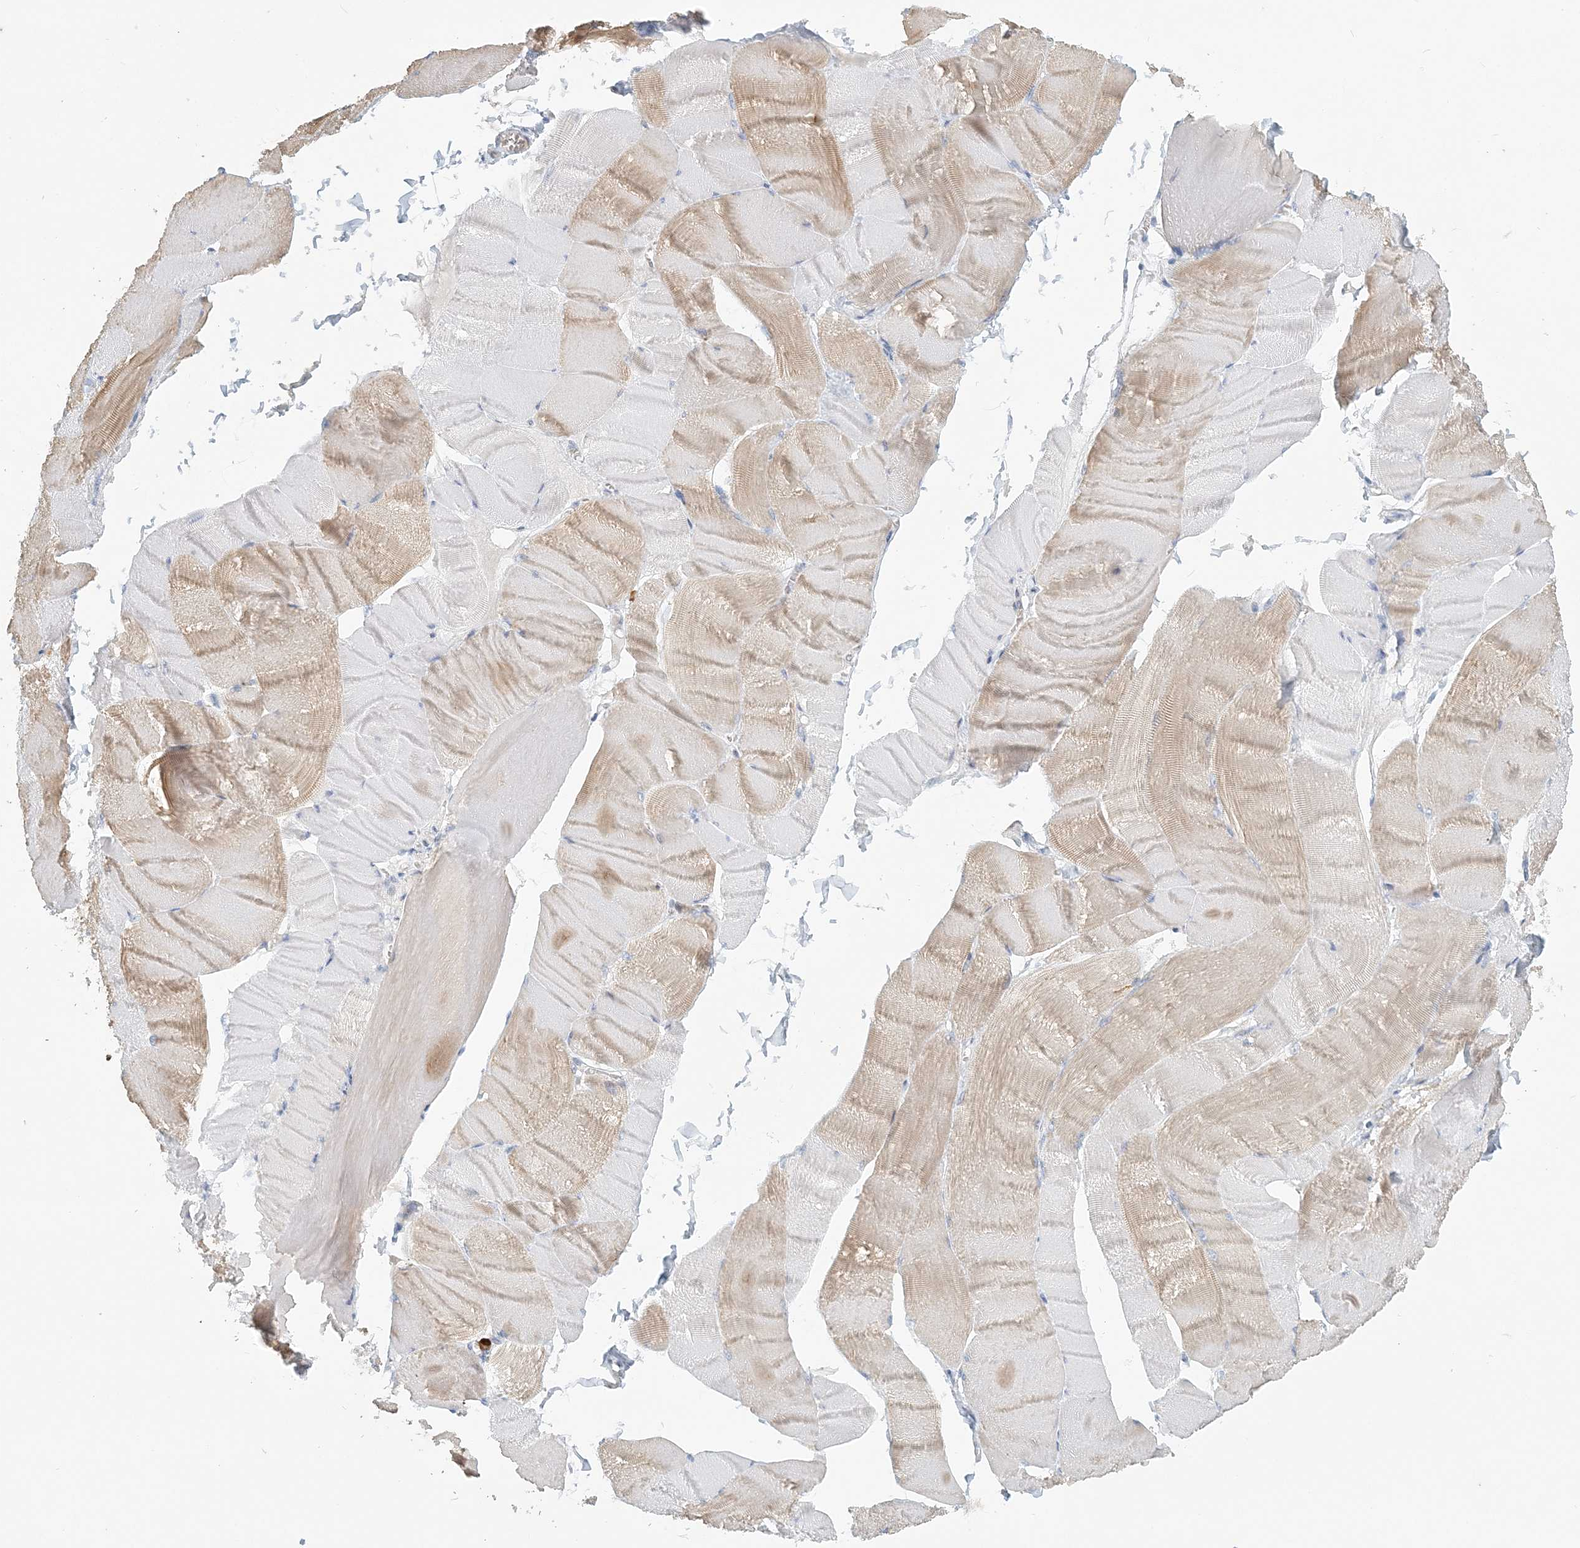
{"staining": {"intensity": "moderate", "quantity": "25%-75%", "location": "cytoplasmic/membranous"}, "tissue": "skeletal muscle", "cell_type": "Myocytes", "image_type": "normal", "snomed": [{"axis": "morphology", "description": "Normal tissue, NOS"}, {"axis": "morphology", "description": "Basal cell carcinoma"}, {"axis": "topography", "description": "Skeletal muscle"}], "caption": "DAB (3,3'-diaminobenzidine) immunohistochemical staining of unremarkable skeletal muscle shows moderate cytoplasmic/membranous protein expression in approximately 25%-75% of myocytes. The staining was performed using DAB to visualize the protein expression in brown, while the nuclei were stained in blue with hematoxylin (Magnification: 20x).", "gene": "NAA11", "patient": {"sex": "female", "age": 64}}